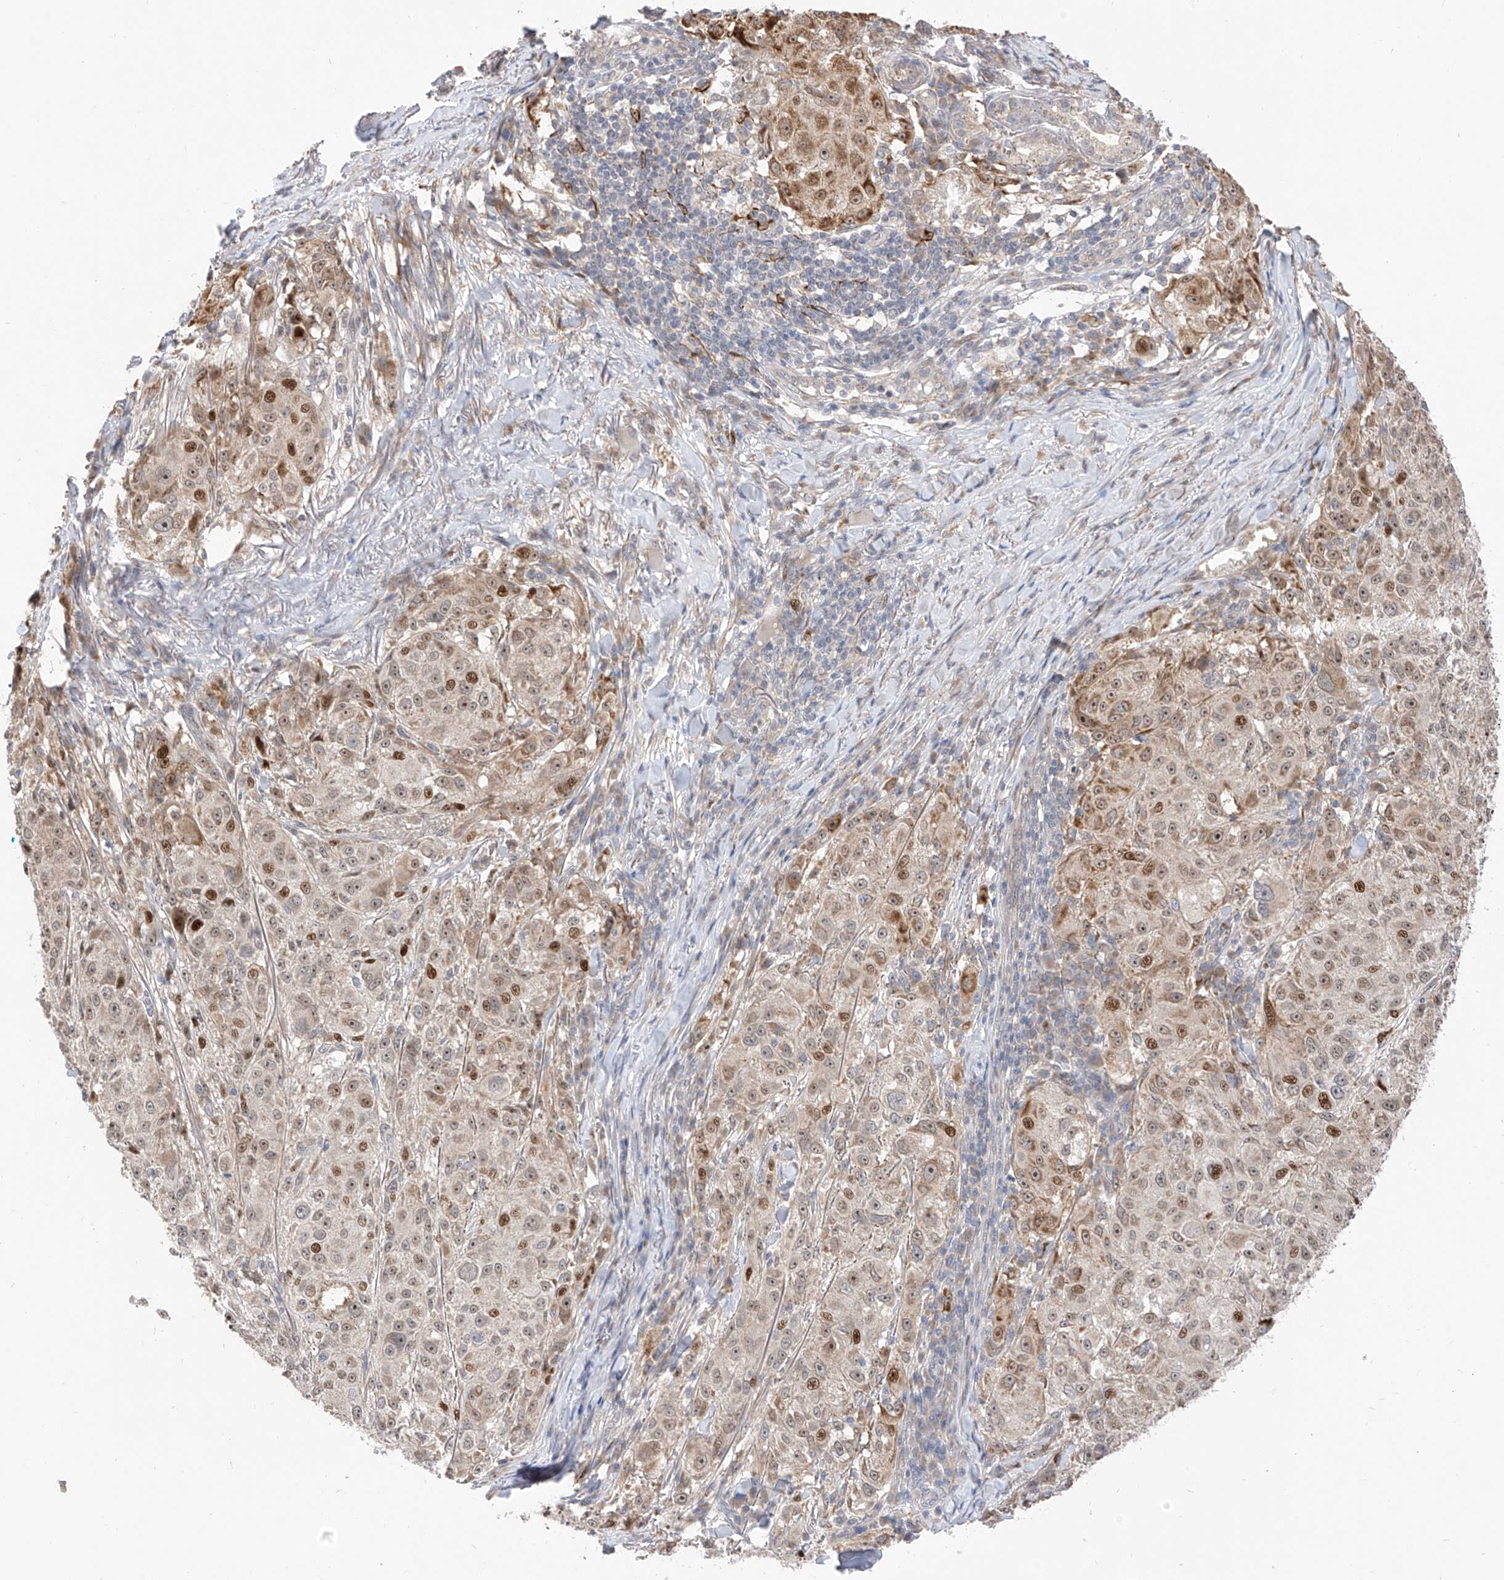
{"staining": {"intensity": "moderate", "quantity": "25%-75%", "location": "nuclear"}, "tissue": "melanoma", "cell_type": "Tumor cells", "image_type": "cancer", "snomed": [{"axis": "morphology", "description": "Necrosis, NOS"}, {"axis": "morphology", "description": "Malignant melanoma, NOS"}, {"axis": "topography", "description": "Skin"}], "caption": "Melanoma tissue shows moderate nuclear expression in about 25%-75% of tumor cells", "gene": "LATS1", "patient": {"sex": "female", "age": 87}}